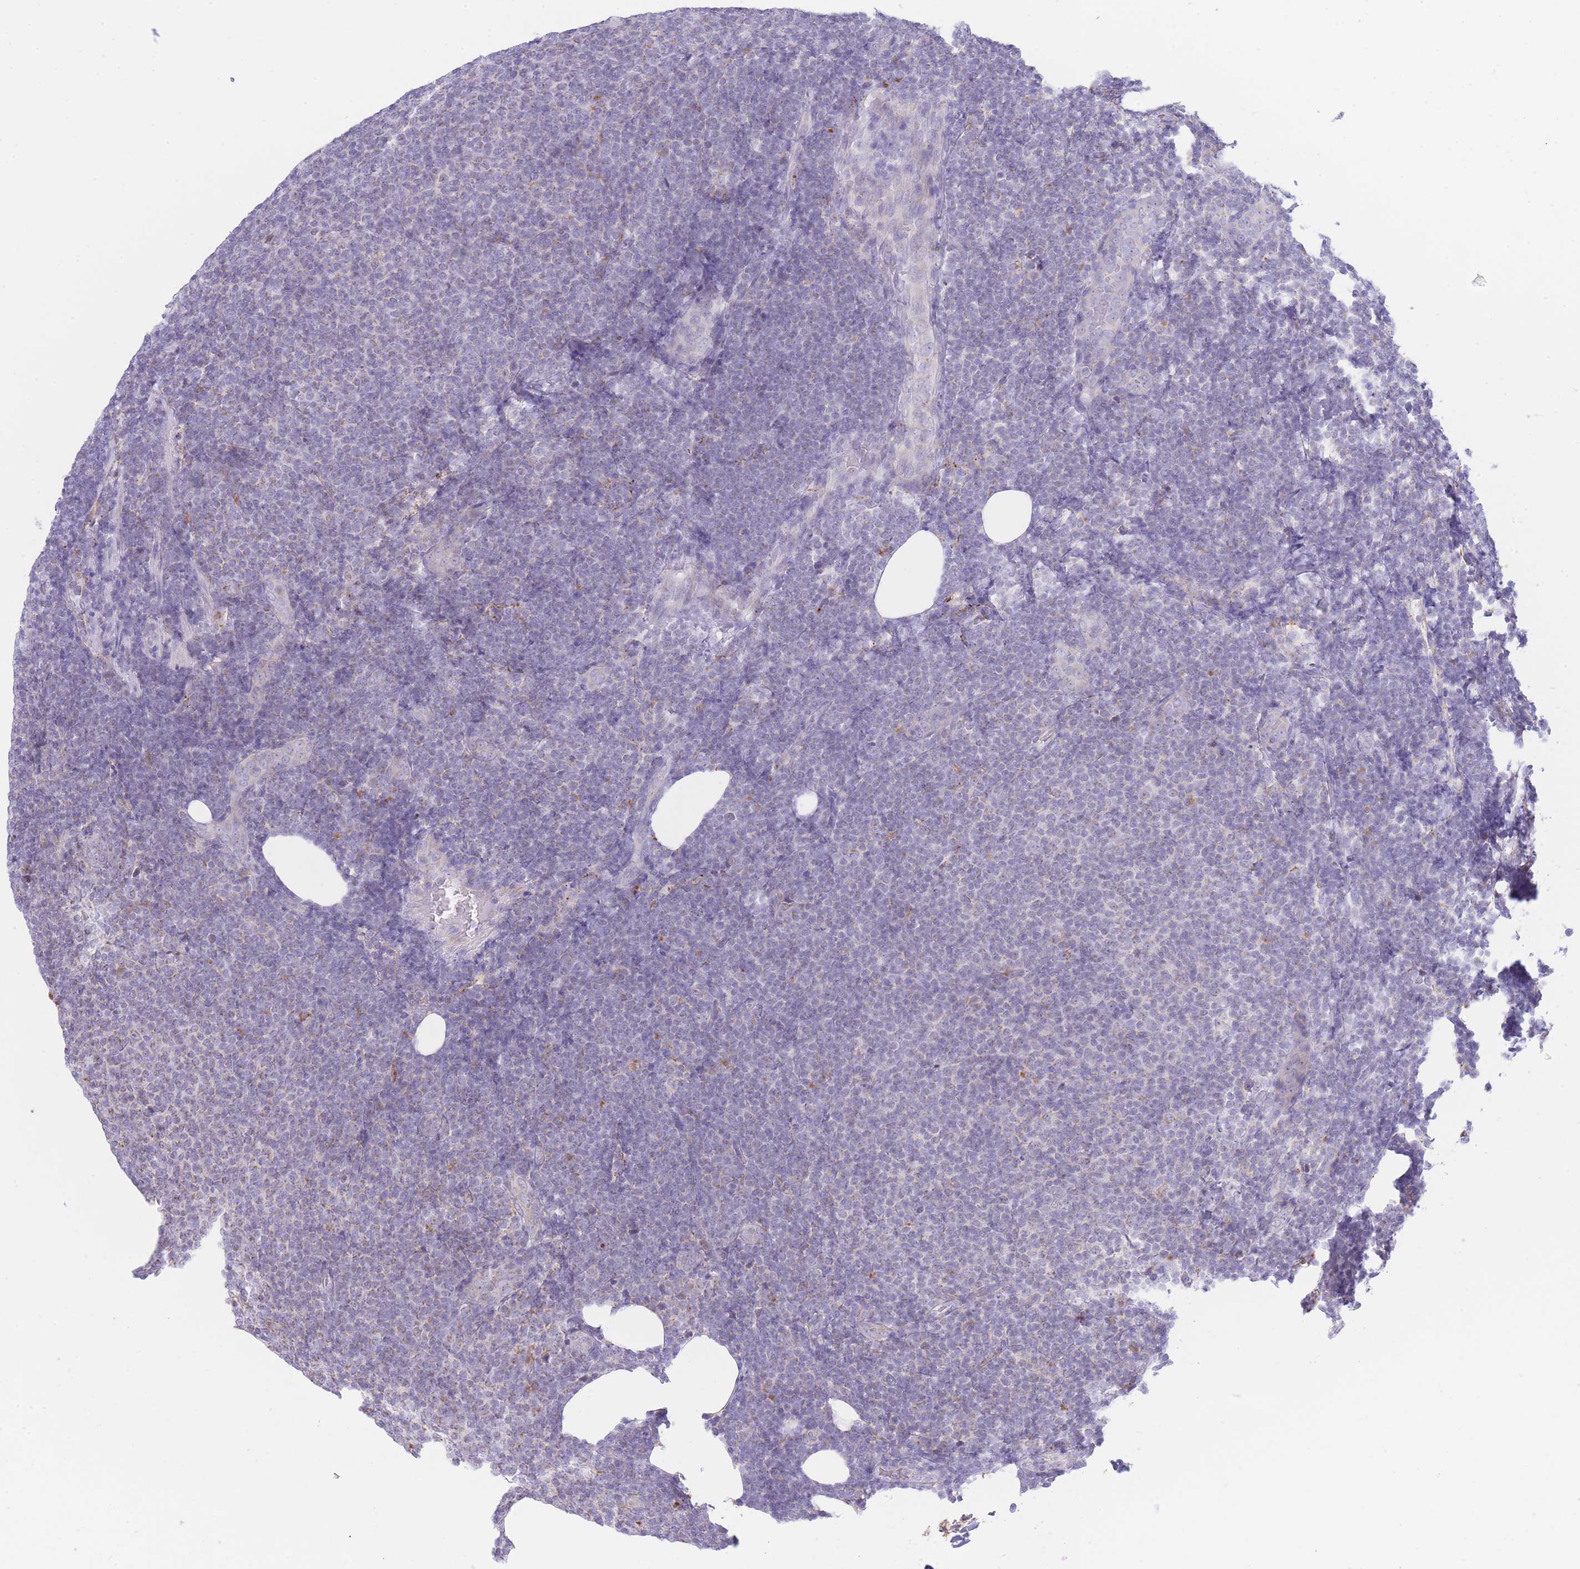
{"staining": {"intensity": "negative", "quantity": "none", "location": "none"}, "tissue": "lymphoma", "cell_type": "Tumor cells", "image_type": "cancer", "snomed": [{"axis": "morphology", "description": "Malignant lymphoma, non-Hodgkin's type, Low grade"}, {"axis": "topography", "description": "Lymph node"}], "caption": "Histopathology image shows no protein staining in tumor cells of malignant lymphoma, non-Hodgkin's type (low-grade) tissue.", "gene": "NANP", "patient": {"sex": "male", "age": 66}}